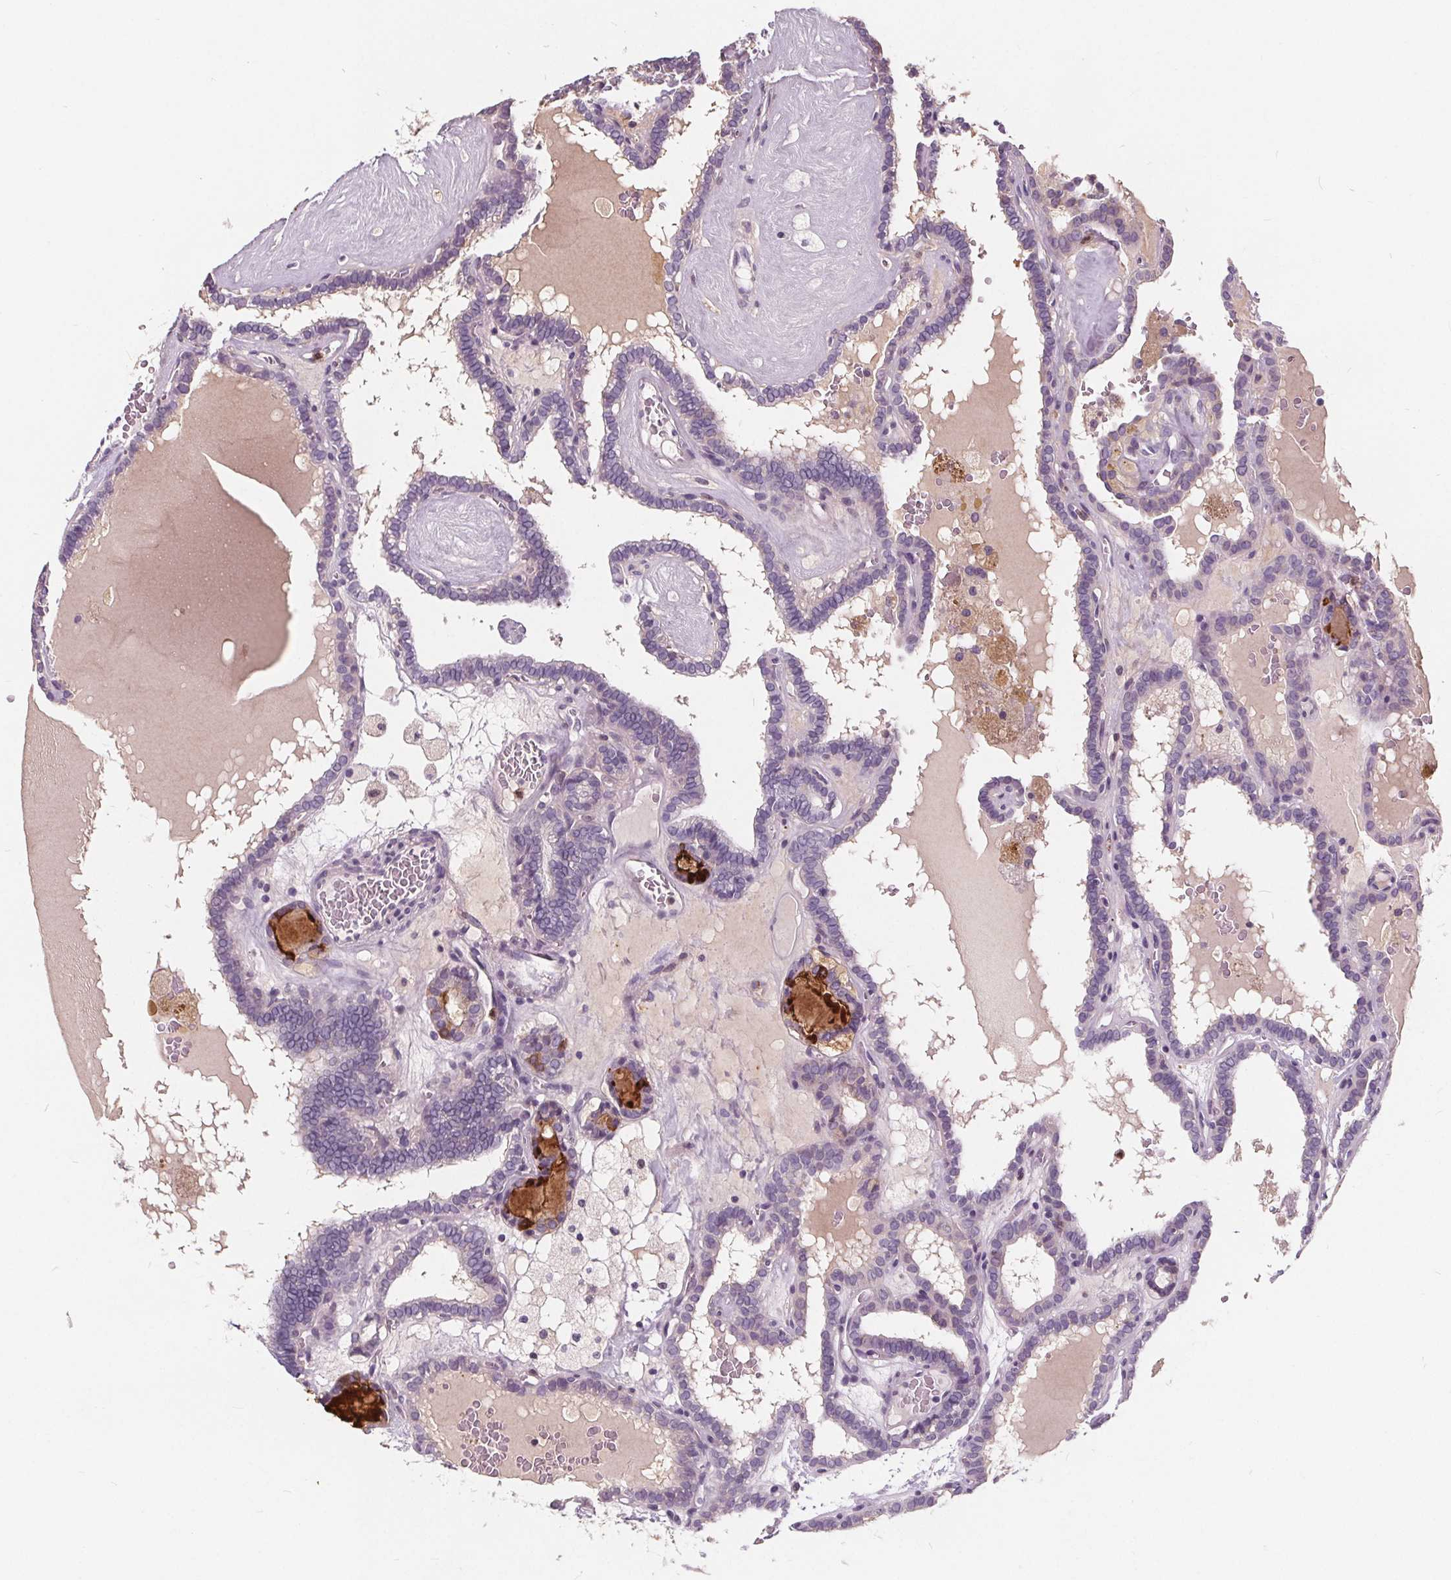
{"staining": {"intensity": "negative", "quantity": "none", "location": "none"}, "tissue": "thyroid cancer", "cell_type": "Tumor cells", "image_type": "cancer", "snomed": [{"axis": "morphology", "description": "Papillary adenocarcinoma, NOS"}, {"axis": "topography", "description": "Thyroid gland"}], "caption": "A micrograph of human papillary adenocarcinoma (thyroid) is negative for staining in tumor cells.", "gene": "HAAO", "patient": {"sex": "female", "age": 39}}